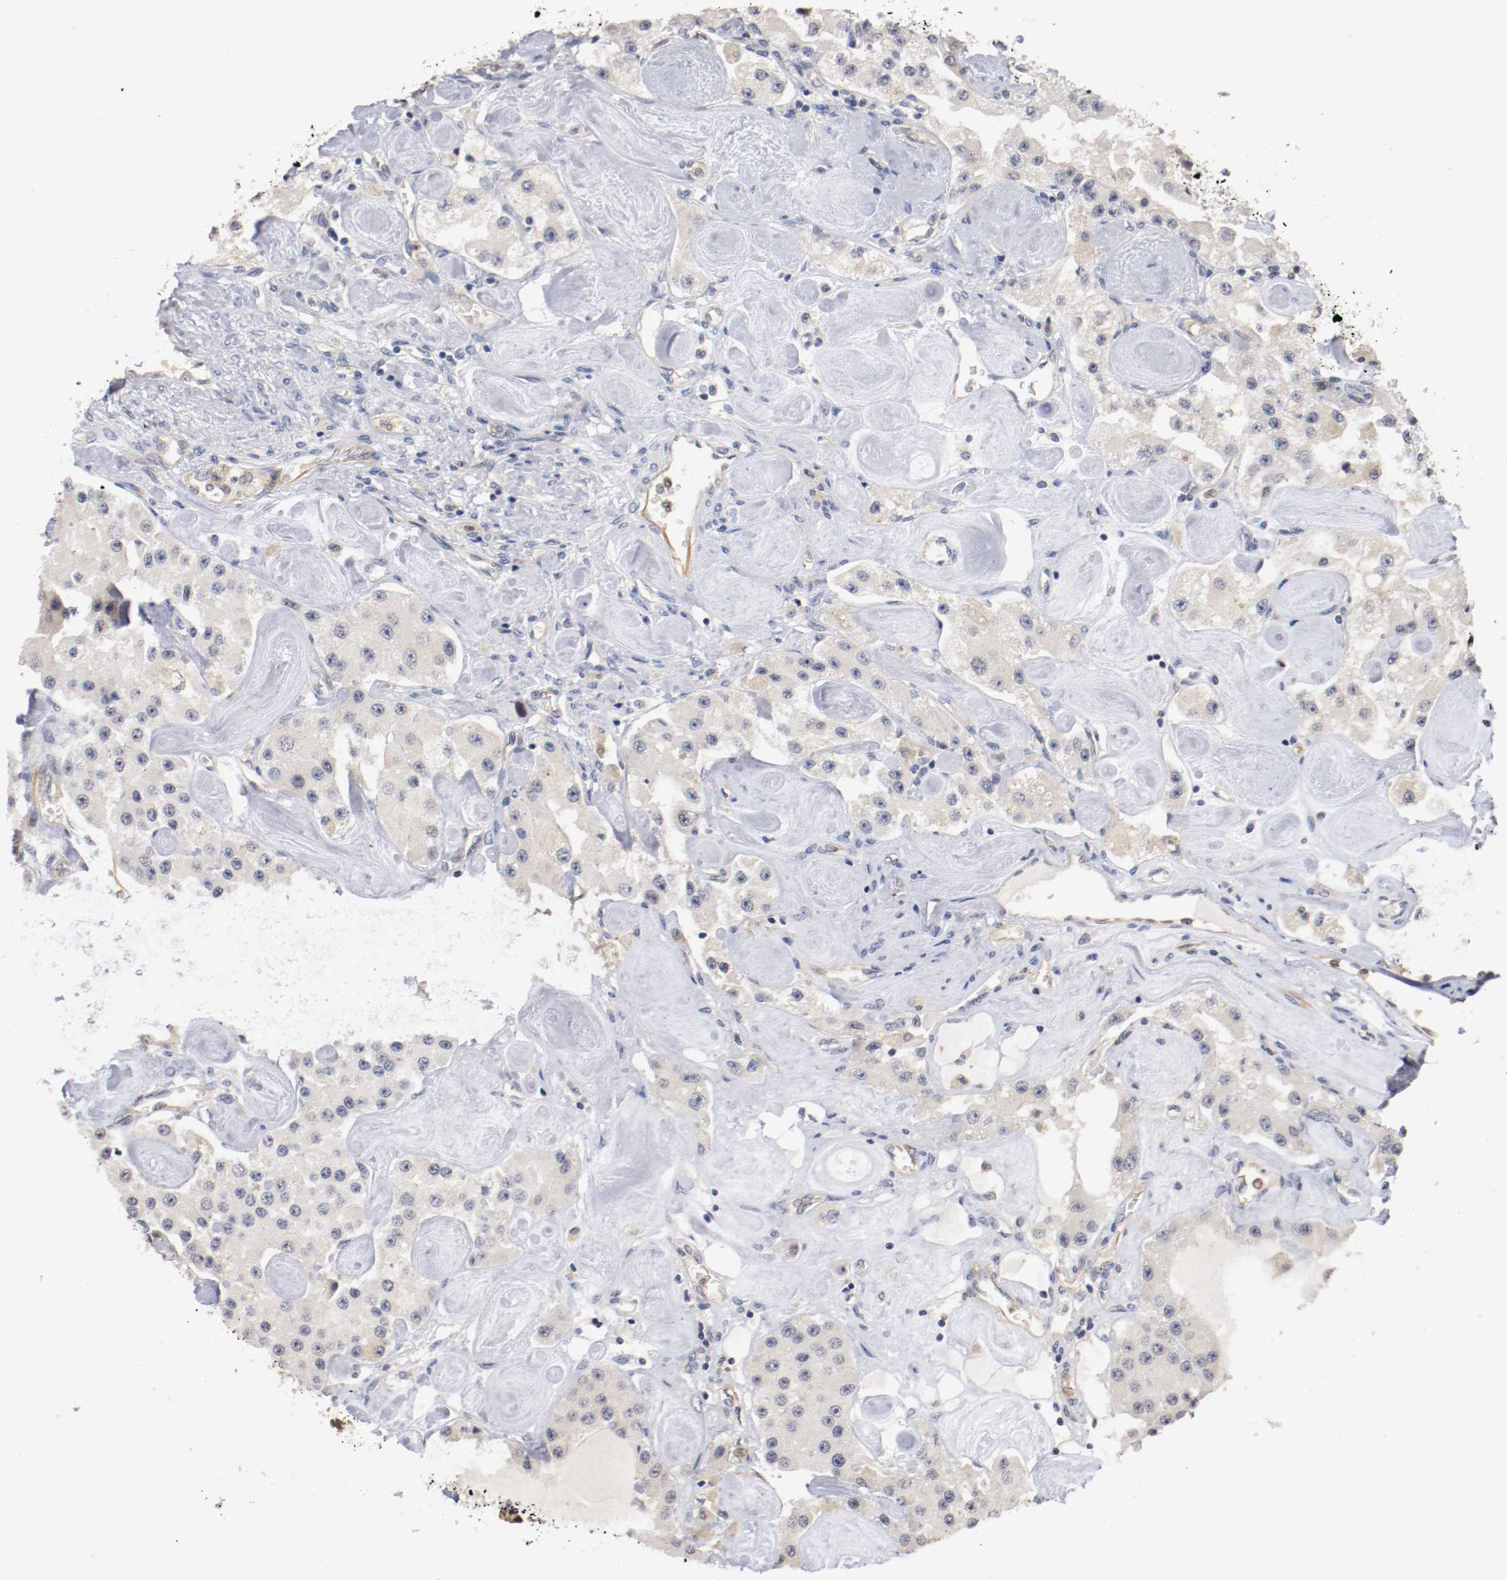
{"staining": {"intensity": "negative", "quantity": "none", "location": "none"}, "tissue": "carcinoid", "cell_type": "Tumor cells", "image_type": "cancer", "snomed": [{"axis": "morphology", "description": "Carcinoid, malignant, NOS"}, {"axis": "topography", "description": "Pancreas"}], "caption": "An IHC image of malignant carcinoid is shown. There is no staining in tumor cells of malignant carcinoid. (DAB (3,3'-diaminobenzidine) IHC visualized using brightfield microscopy, high magnification).", "gene": "RBM23", "patient": {"sex": "male", "age": 41}}